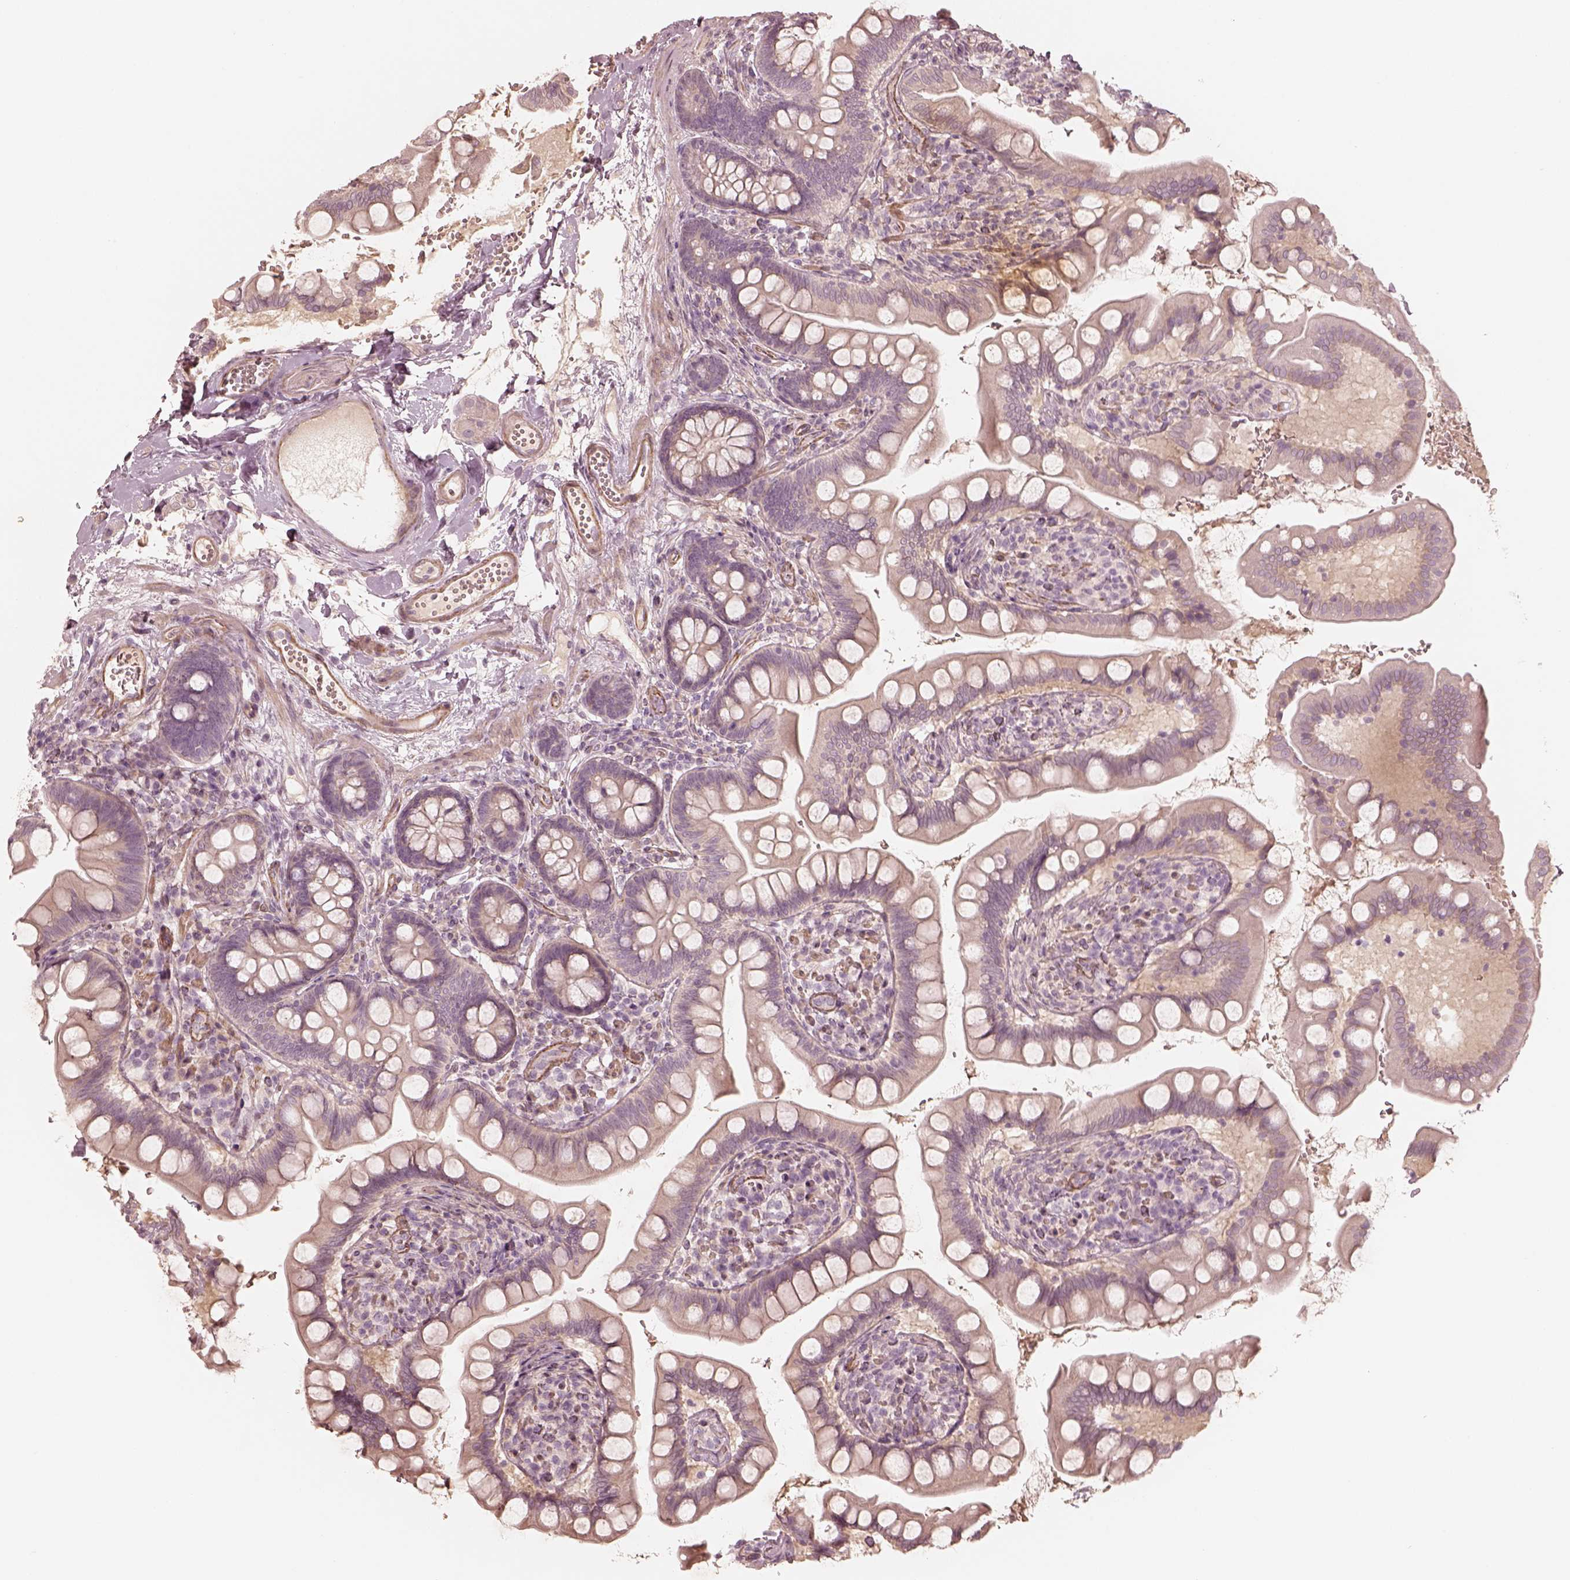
{"staining": {"intensity": "negative", "quantity": "none", "location": "none"}, "tissue": "small intestine", "cell_type": "Glandular cells", "image_type": "normal", "snomed": [{"axis": "morphology", "description": "Normal tissue, NOS"}, {"axis": "topography", "description": "Small intestine"}], "caption": "The micrograph shows no significant expression in glandular cells of small intestine.", "gene": "KCNJ9", "patient": {"sex": "female", "age": 56}}